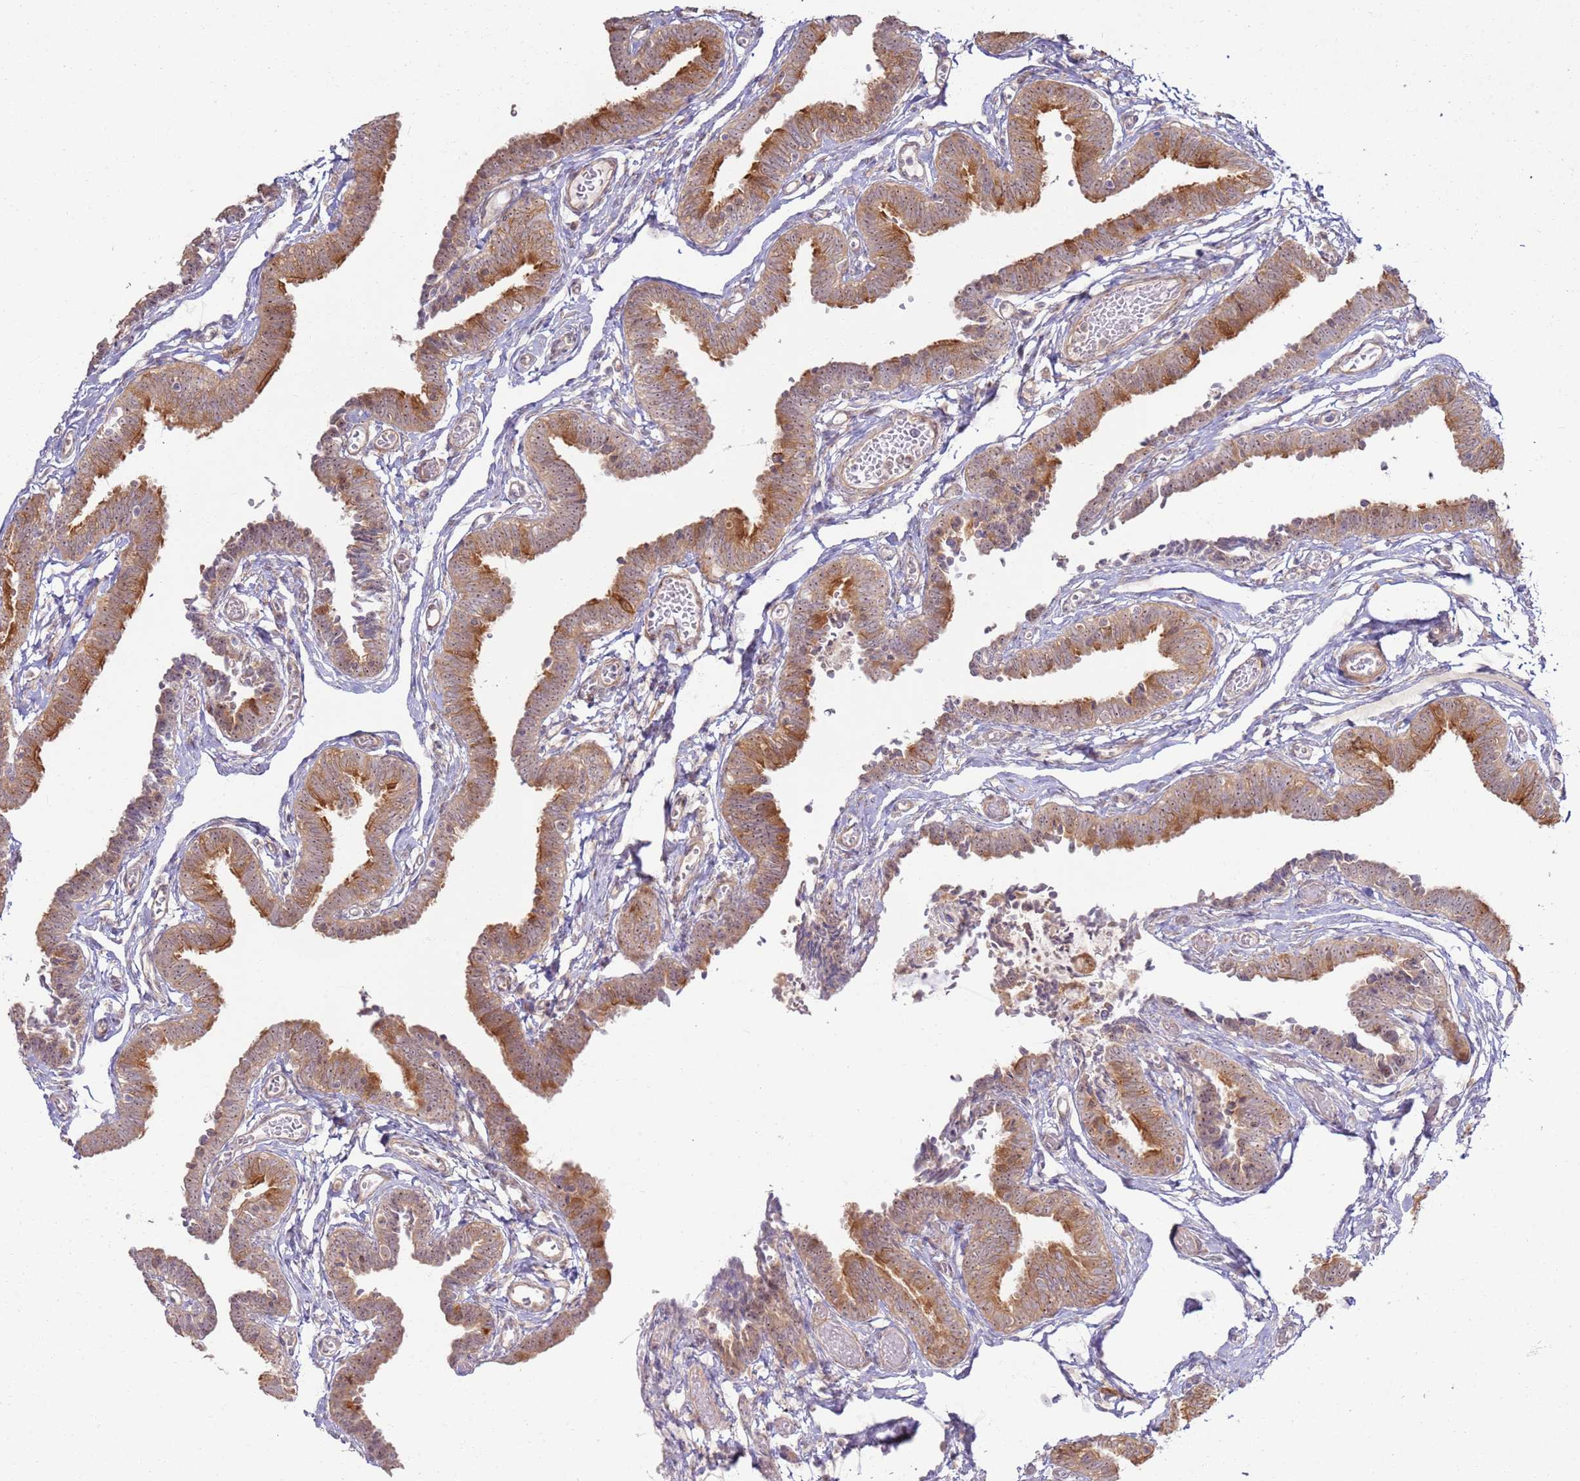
{"staining": {"intensity": "strong", "quantity": "25%-75%", "location": "cytoplasmic/membranous,nuclear"}, "tissue": "fallopian tube", "cell_type": "Glandular cells", "image_type": "normal", "snomed": [{"axis": "morphology", "description": "Normal tissue, NOS"}, {"axis": "topography", "description": "Fallopian tube"}, {"axis": "topography", "description": "Ovary"}], "caption": "DAB (3,3'-diaminobenzidine) immunohistochemical staining of unremarkable human fallopian tube demonstrates strong cytoplasmic/membranous,nuclear protein positivity in about 25%-75% of glandular cells.", "gene": "CNPY1", "patient": {"sex": "female", "age": 23}}